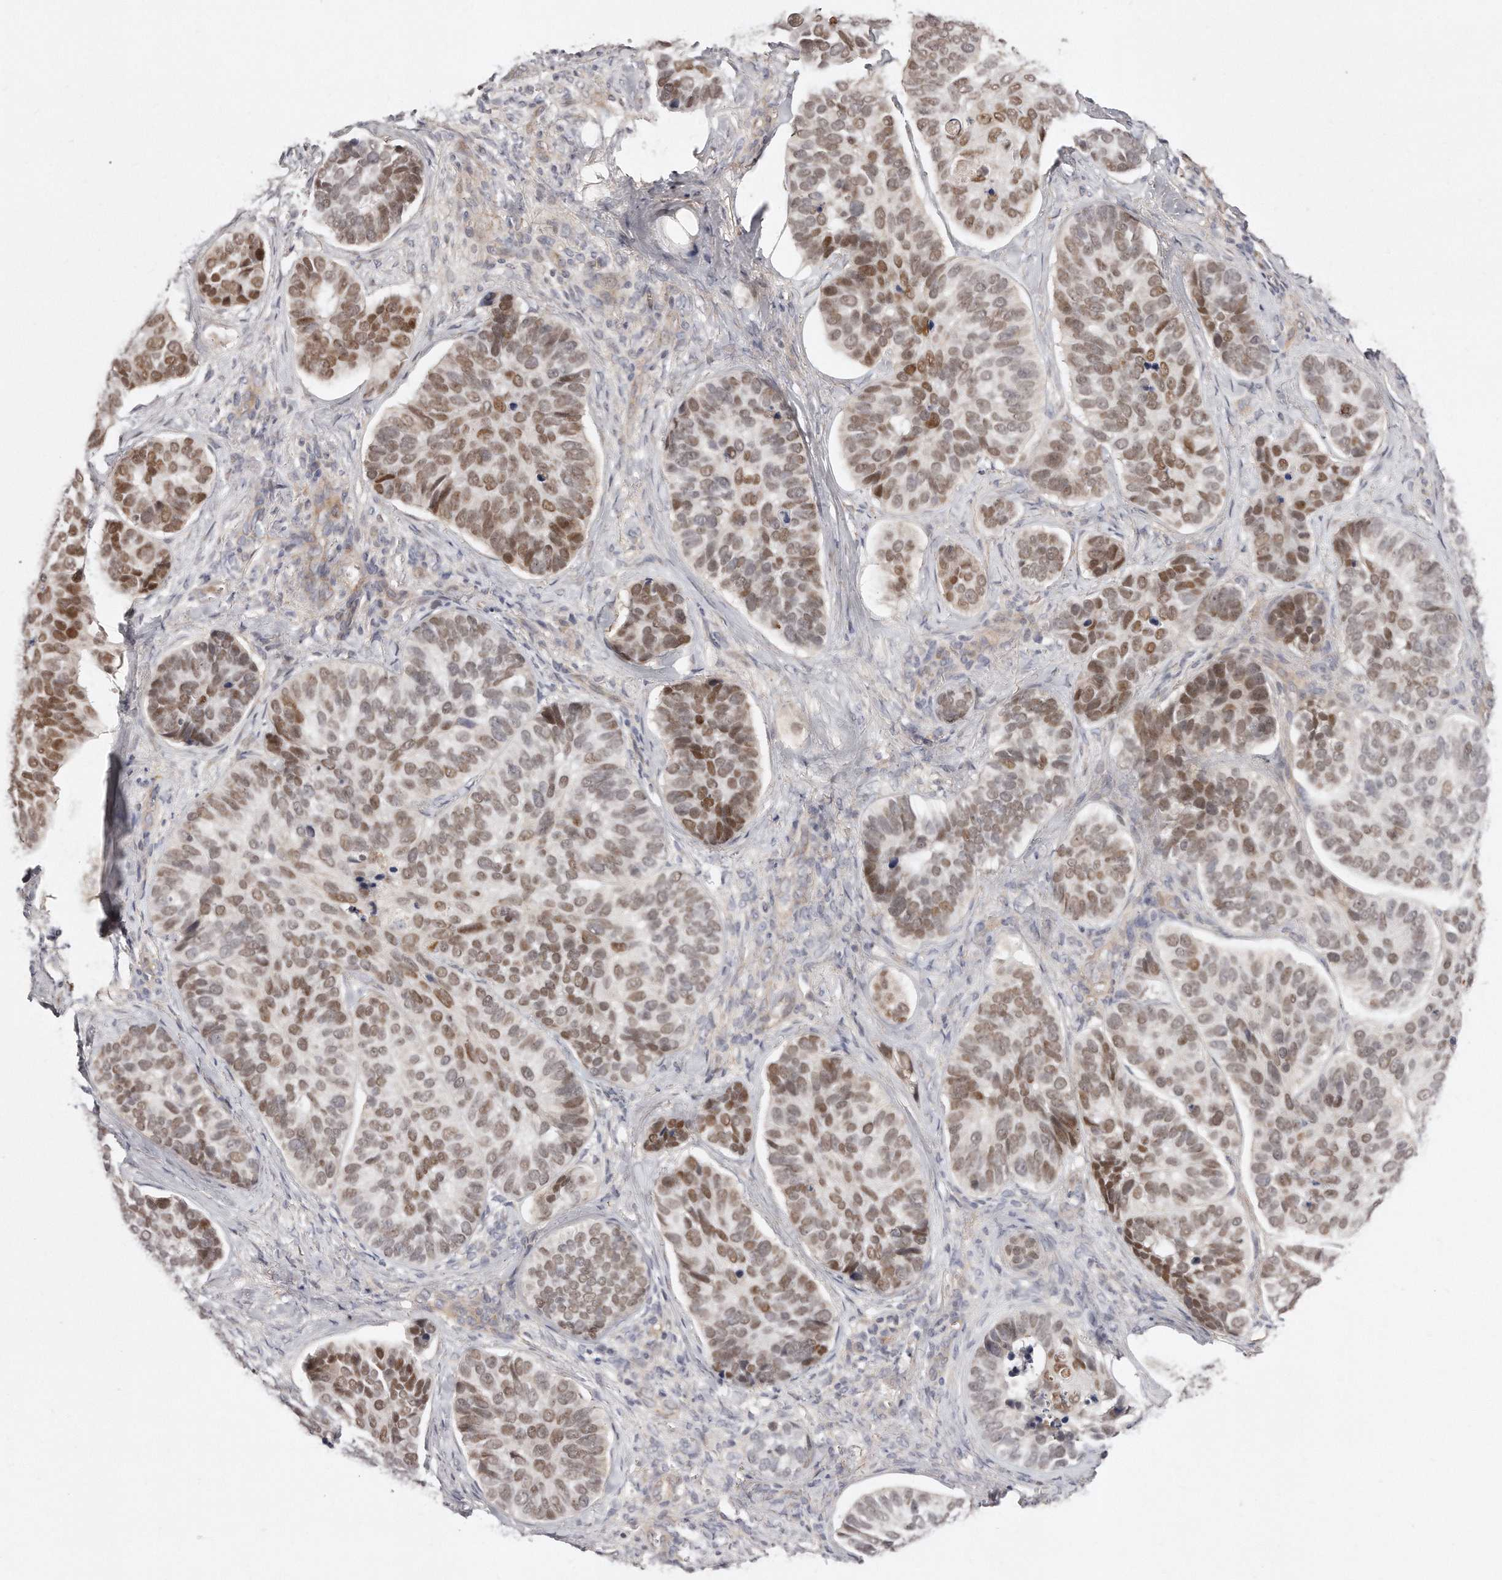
{"staining": {"intensity": "moderate", "quantity": ">75%", "location": "nuclear"}, "tissue": "skin cancer", "cell_type": "Tumor cells", "image_type": "cancer", "snomed": [{"axis": "morphology", "description": "Basal cell carcinoma"}, {"axis": "topography", "description": "Skin"}], "caption": "High-magnification brightfield microscopy of skin cancer stained with DAB (brown) and counterstained with hematoxylin (blue). tumor cells exhibit moderate nuclear positivity is identified in approximately>75% of cells.", "gene": "CASZ1", "patient": {"sex": "male", "age": 62}}